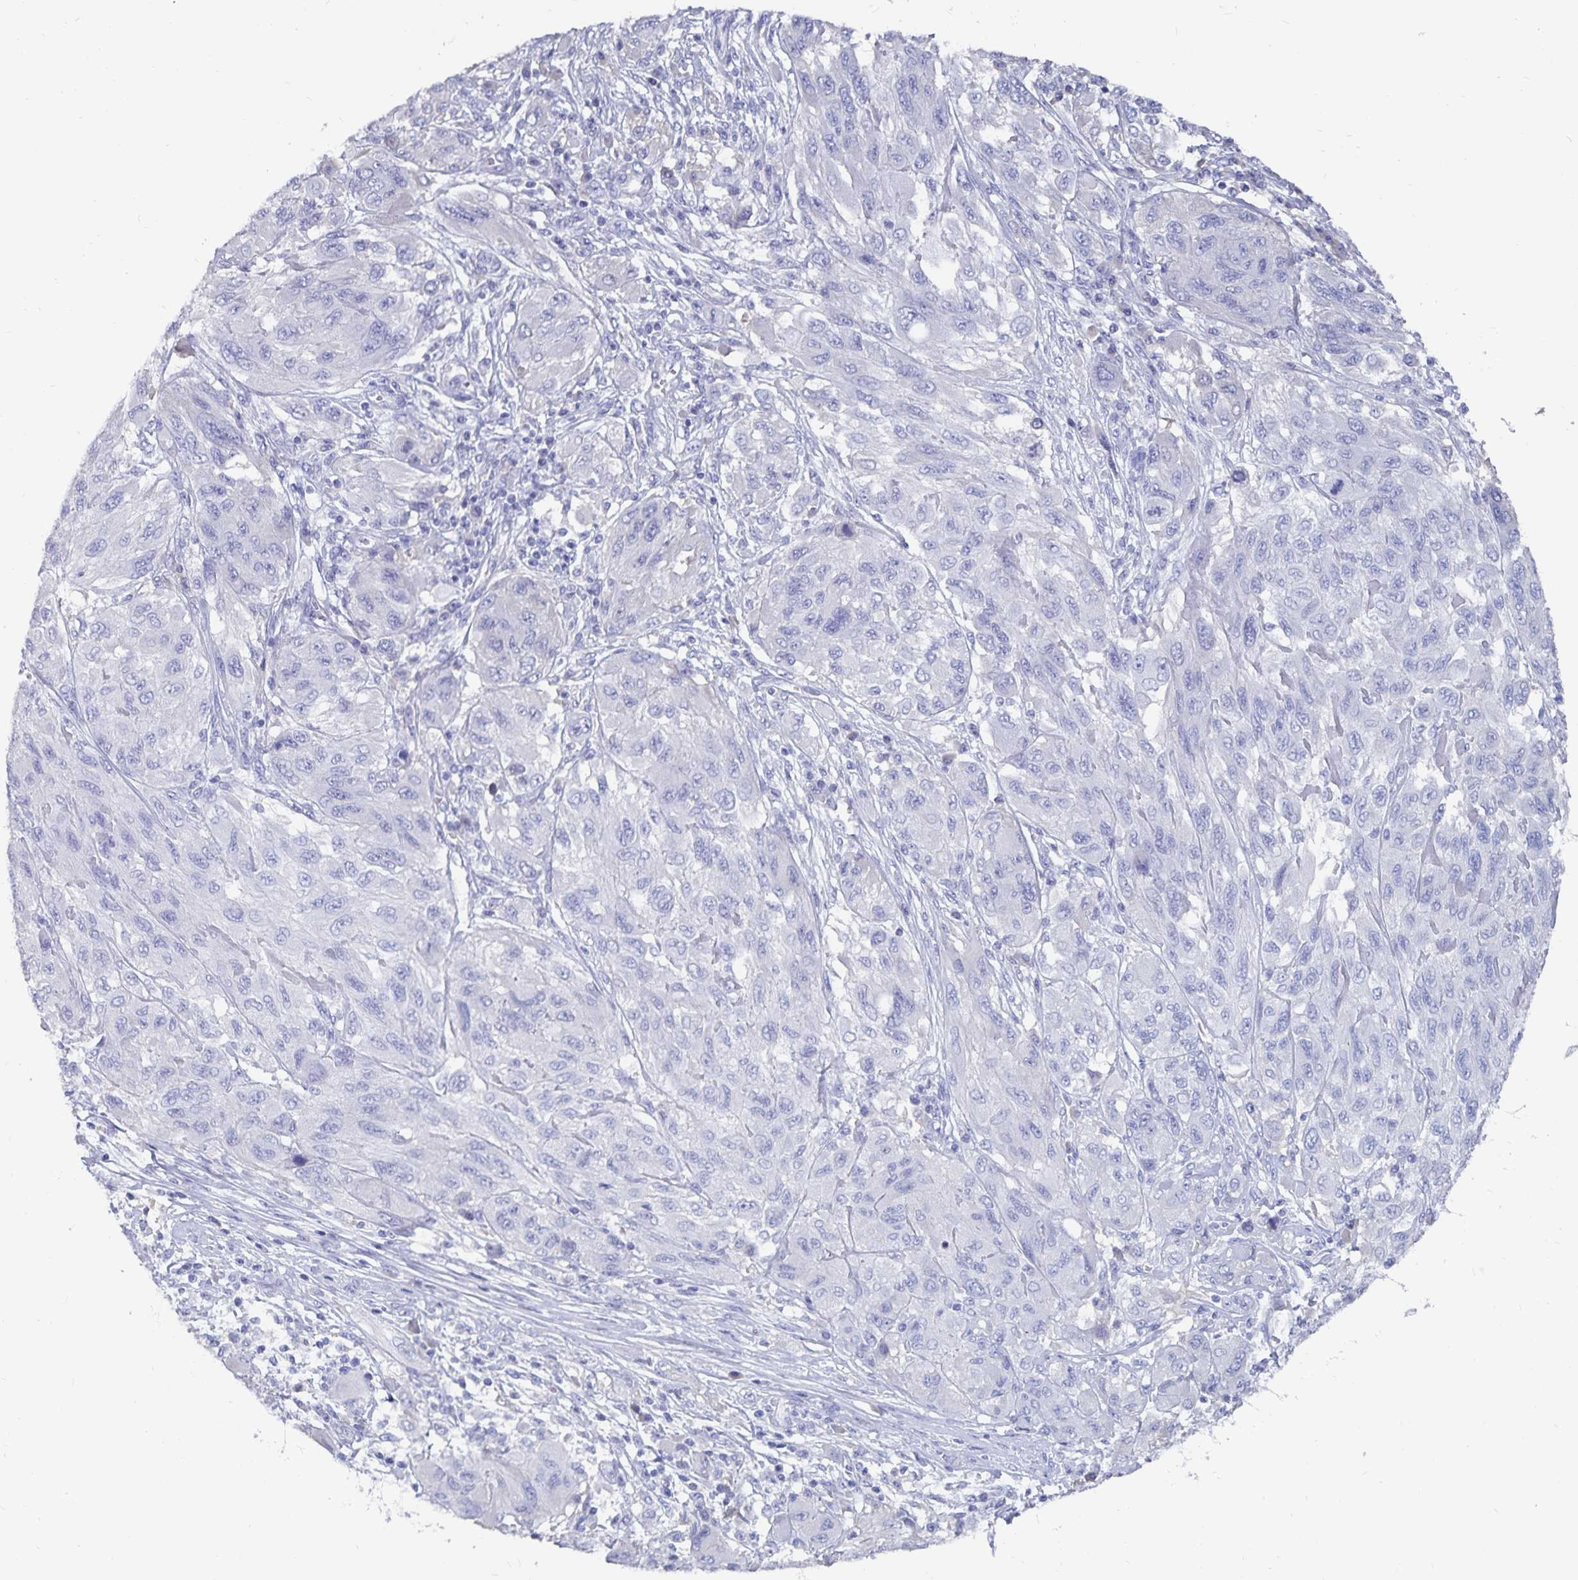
{"staining": {"intensity": "negative", "quantity": "none", "location": "none"}, "tissue": "melanoma", "cell_type": "Tumor cells", "image_type": "cancer", "snomed": [{"axis": "morphology", "description": "Malignant melanoma, NOS"}, {"axis": "topography", "description": "Skin"}], "caption": "The immunohistochemistry image has no significant staining in tumor cells of malignant melanoma tissue. (DAB (3,3'-diaminobenzidine) immunohistochemistry (IHC) visualized using brightfield microscopy, high magnification).", "gene": "CFAP69", "patient": {"sex": "female", "age": 91}}